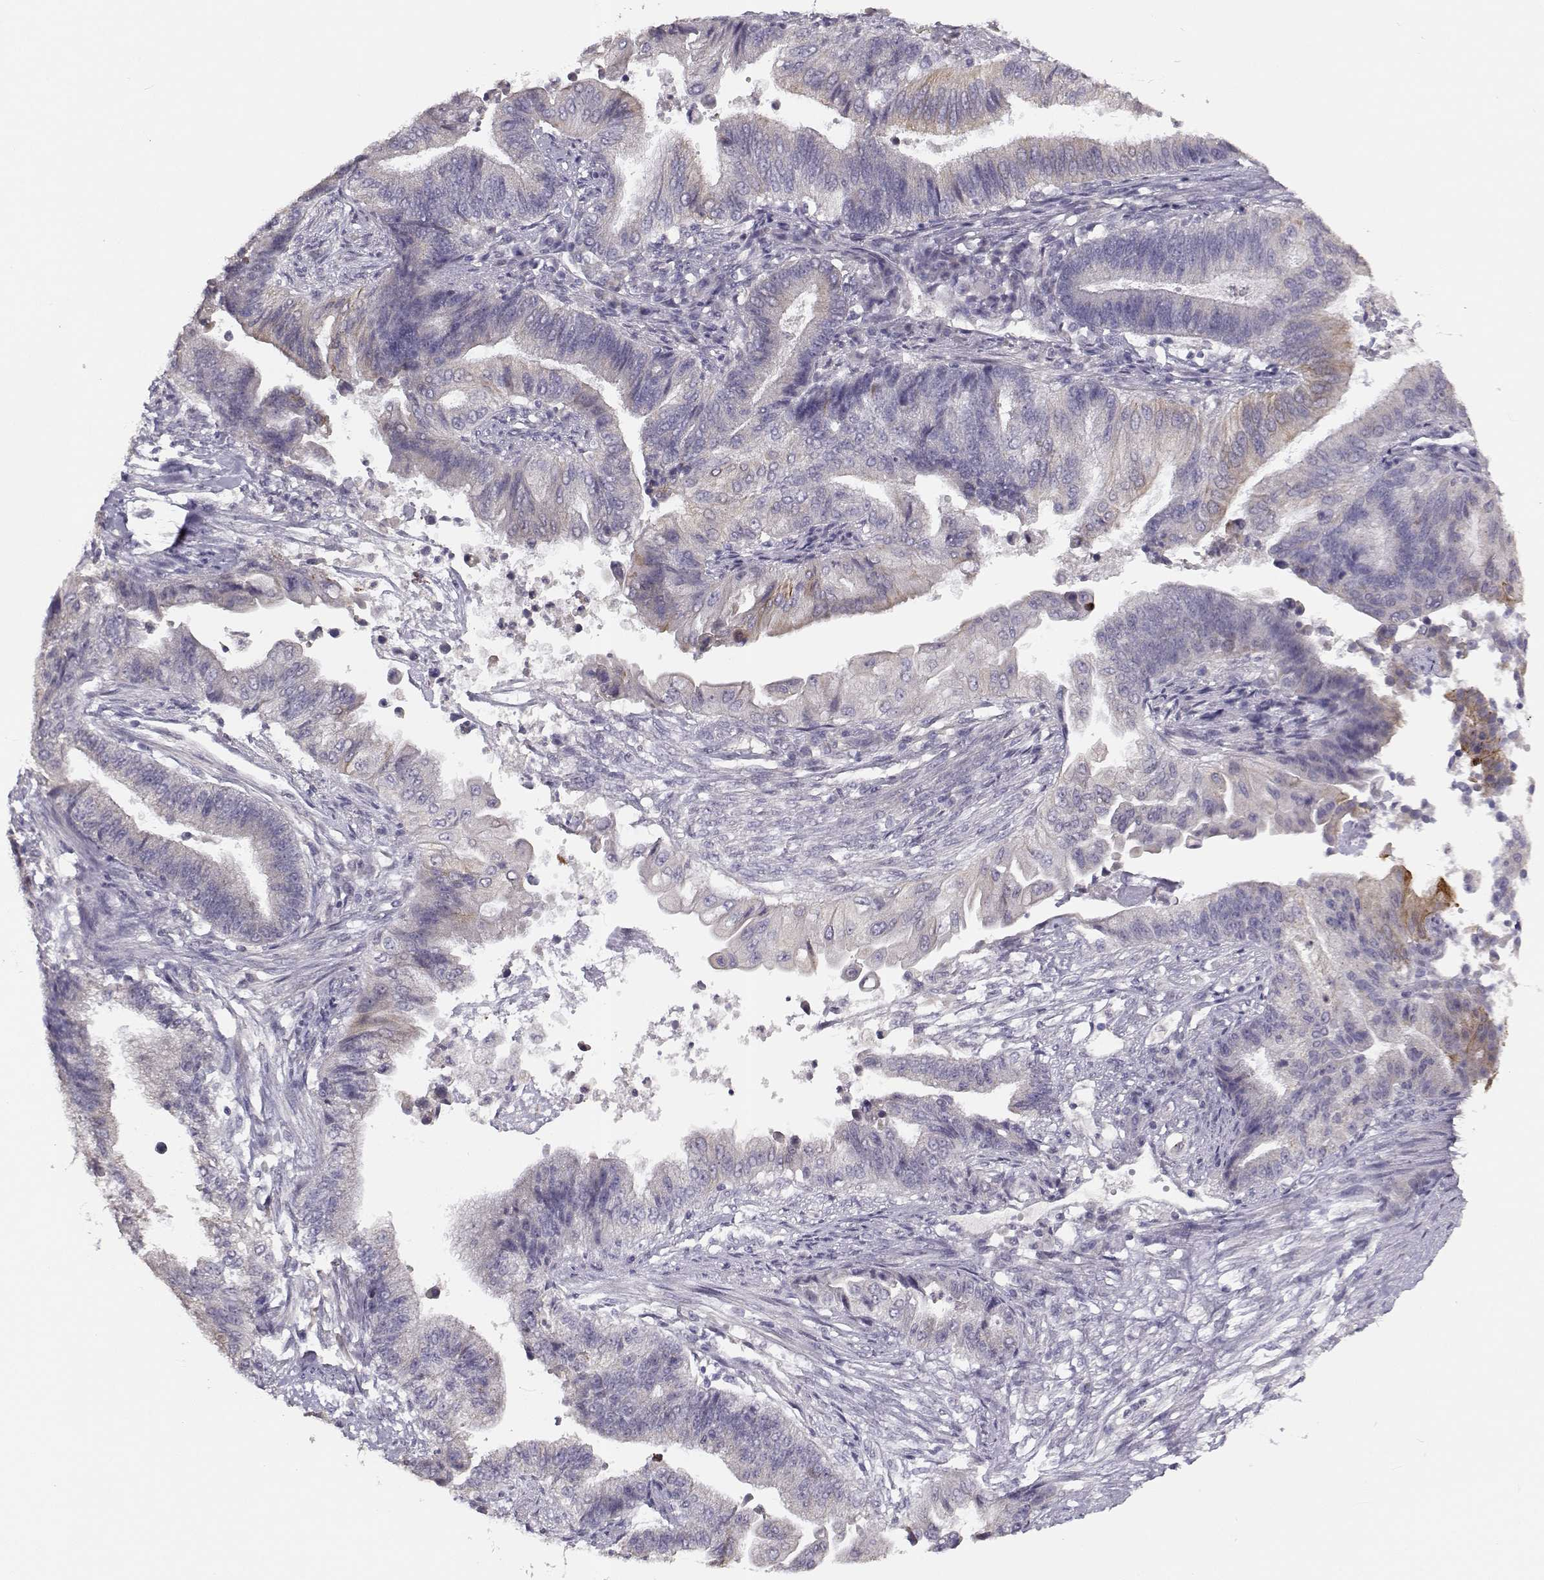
{"staining": {"intensity": "weak", "quantity": "<25%", "location": "cytoplasmic/membranous"}, "tissue": "endometrial cancer", "cell_type": "Tumor cells", "image_type": "cancer", "snomed": [{"axis": "morphology", "description": "Adenocarcinoma, NOS"}, {"axis": "topography", "description": "Uterus"}, {"axis": "topography", "description": "Endometrium"}], "caption": "Human adenocarcinoma (endometrial) stained for a protein using IHC displays no staining in tumor cells.", "gene": "TMEM145", "patient": {"sex": "female", "age": 54}}